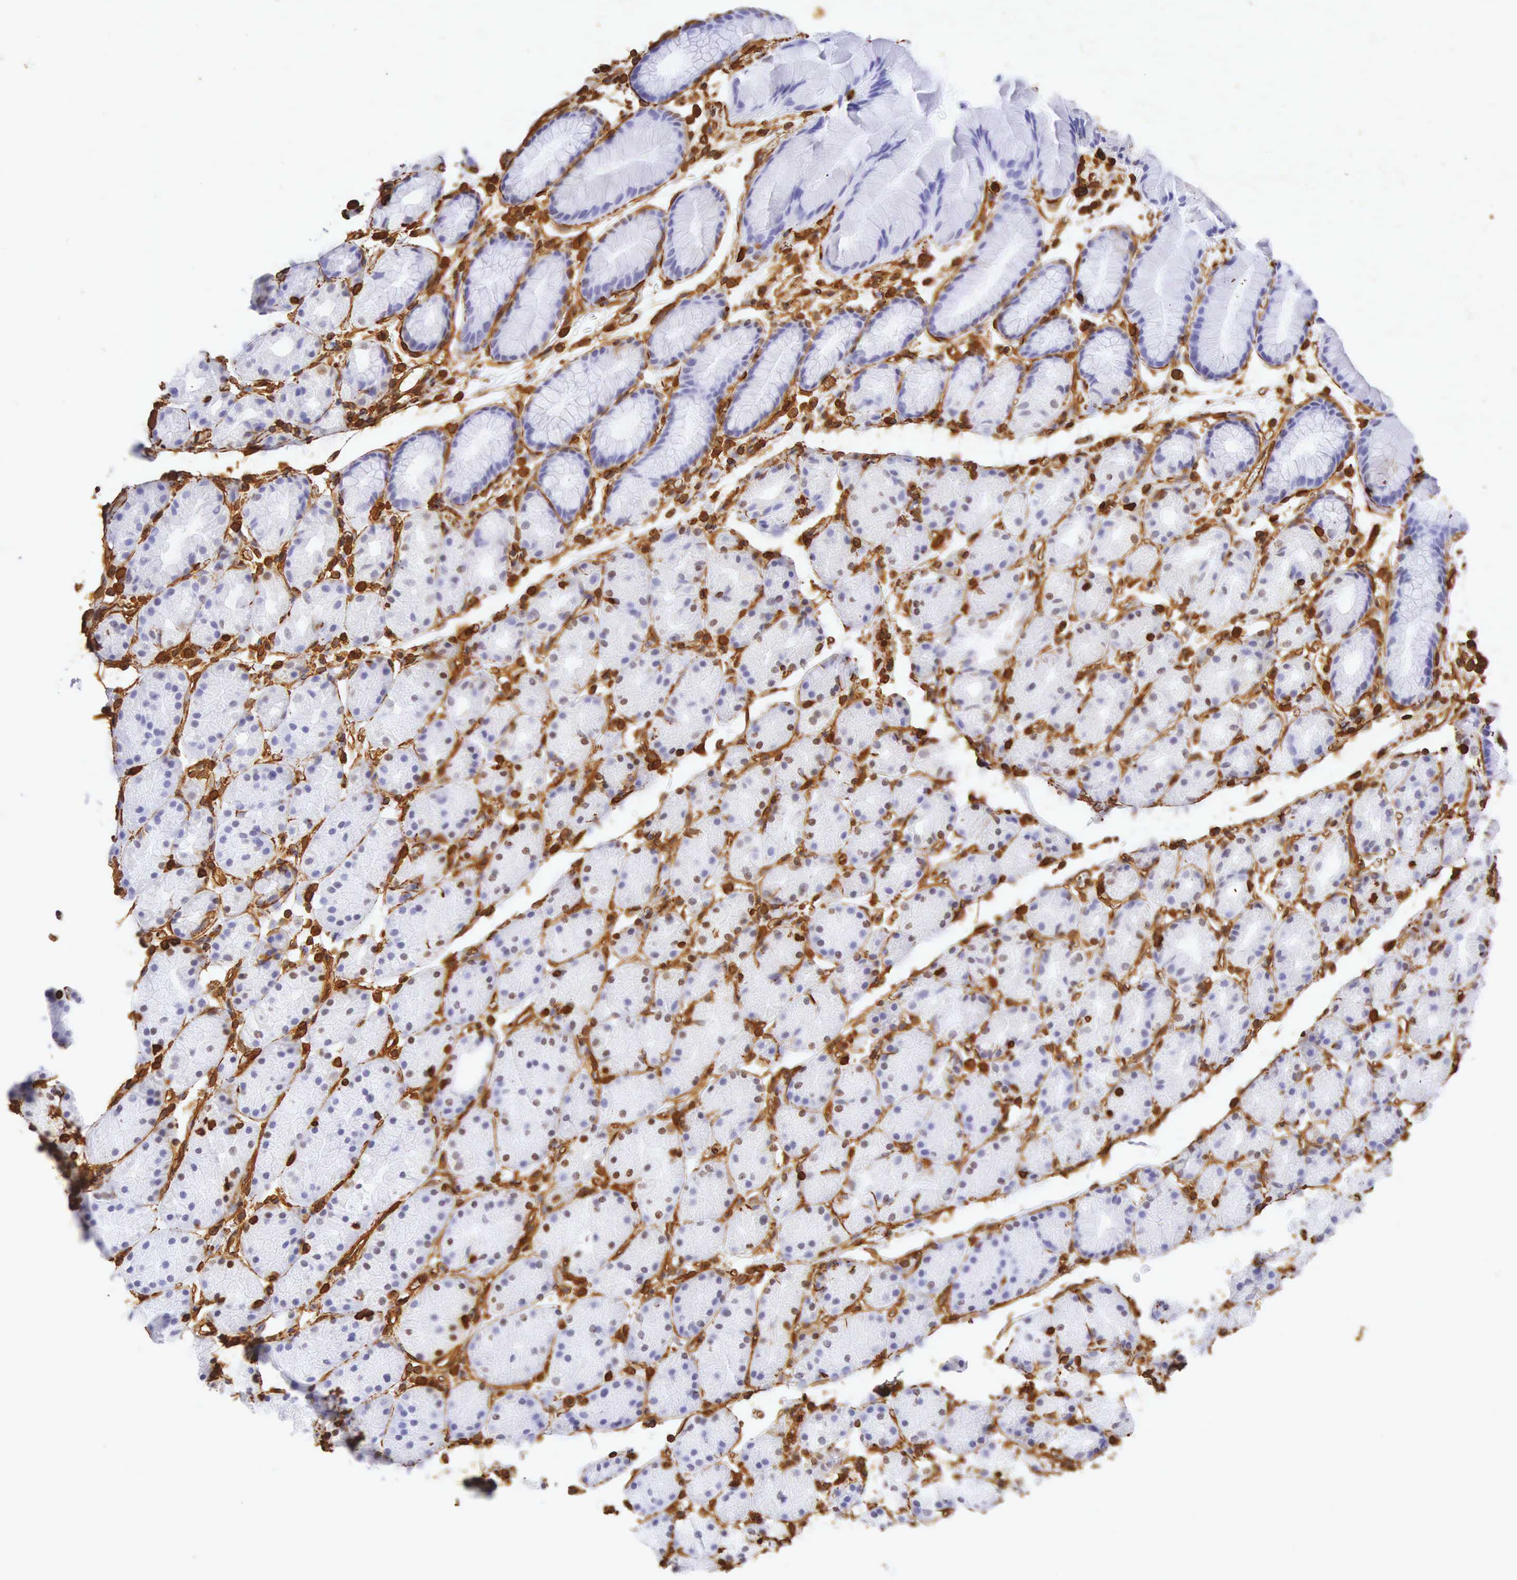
{"staining": {"intensity": "negative", "quantity": "none", "location": "none"}, "tissue": "stomach", "cell_type": "Glandular cells", "image_type": "normal", "snomed": [{"axis": "morphology", "description": "Adenocarcinoma, NOS"}, {"axis": "topography", "description": "Stomach, upper"}], "caption": "Immunohistochemistry micrograph of benign stomach: stomach stained with DAB displays no significant protein staining in glandular cells.", "gene": "VIM", "patient": {"sex": "male", "age": 47}}